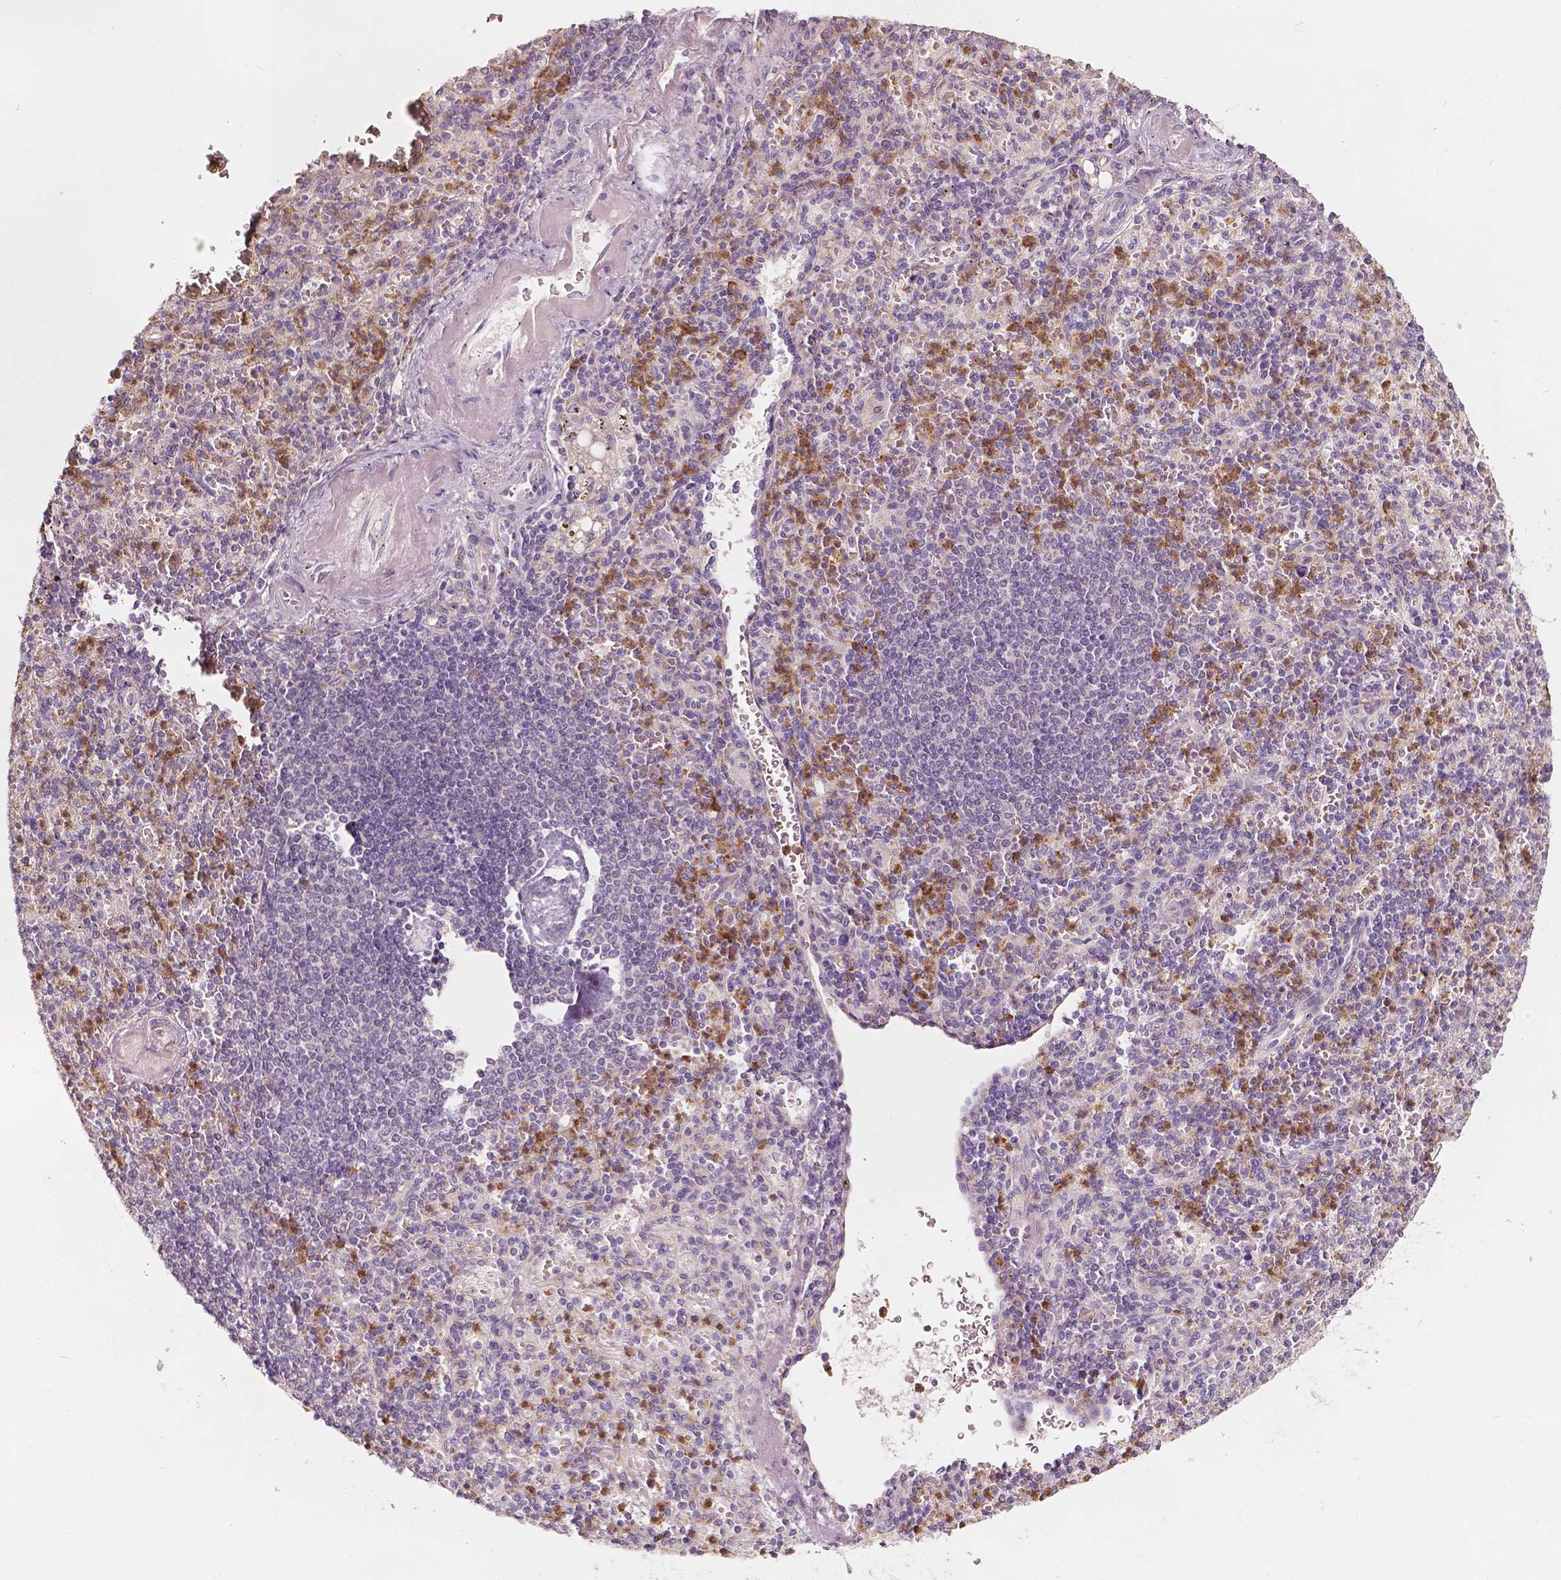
{"staining": {"intensity": "moderate", "quantity": "<25%", "location": "cytoplasmic/membranous"}, "tissue": "spleen", "cell_type": "Cells in red pulp", "image_type": "normal", "snomed": [{"axis": "morphology", "description": "Normal tissue, NOS"}, {"axis": "topography", "description": "Spleen"}], "caption": "An IHC image of normal tissue is shown. Protein staining in brown shows moderate cytoplasmic/membranous positivity in spleen within cells in red pulp.", "gene": "NPC1L1", "patient": {"sex": "female", "age": 74}}